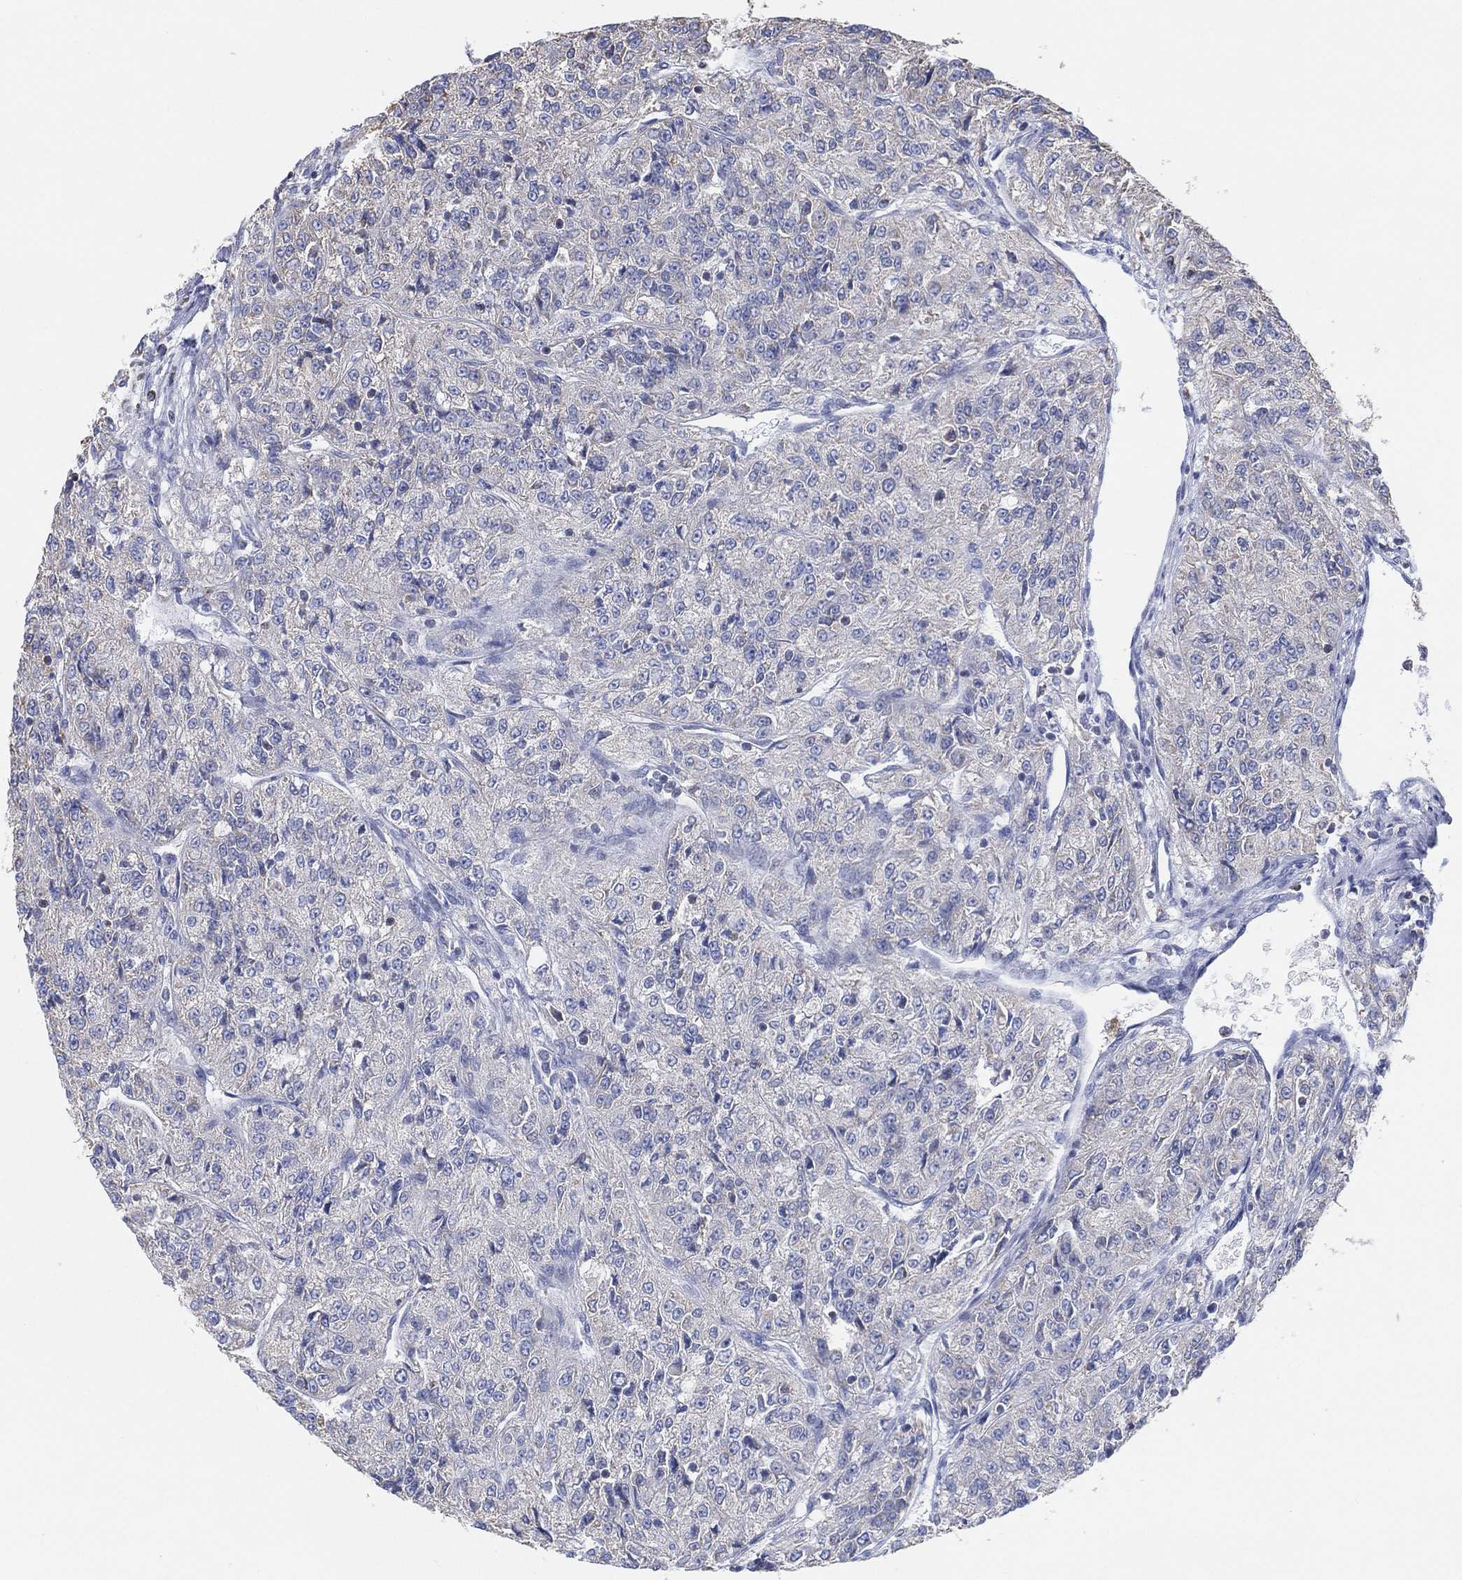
{"staining": {"intensity": "negative", "quantity": "none", "location": "none"}, "tissue": "renal cancer", "cell_type": "Tumor cells", "image_type": "cancer", "snomed": [{"axis": "morphology", "description": "Adenocarcinoma, NOS"}, {"axis": "topography", "description": "Kidney"}], "caption": "This is an IHC micrograph of human renal cancer (adenocarcinoma). There is no positivity in tumor cells.", "gene": "CFTR", "patient": {"sex": "female", "age": 63}}